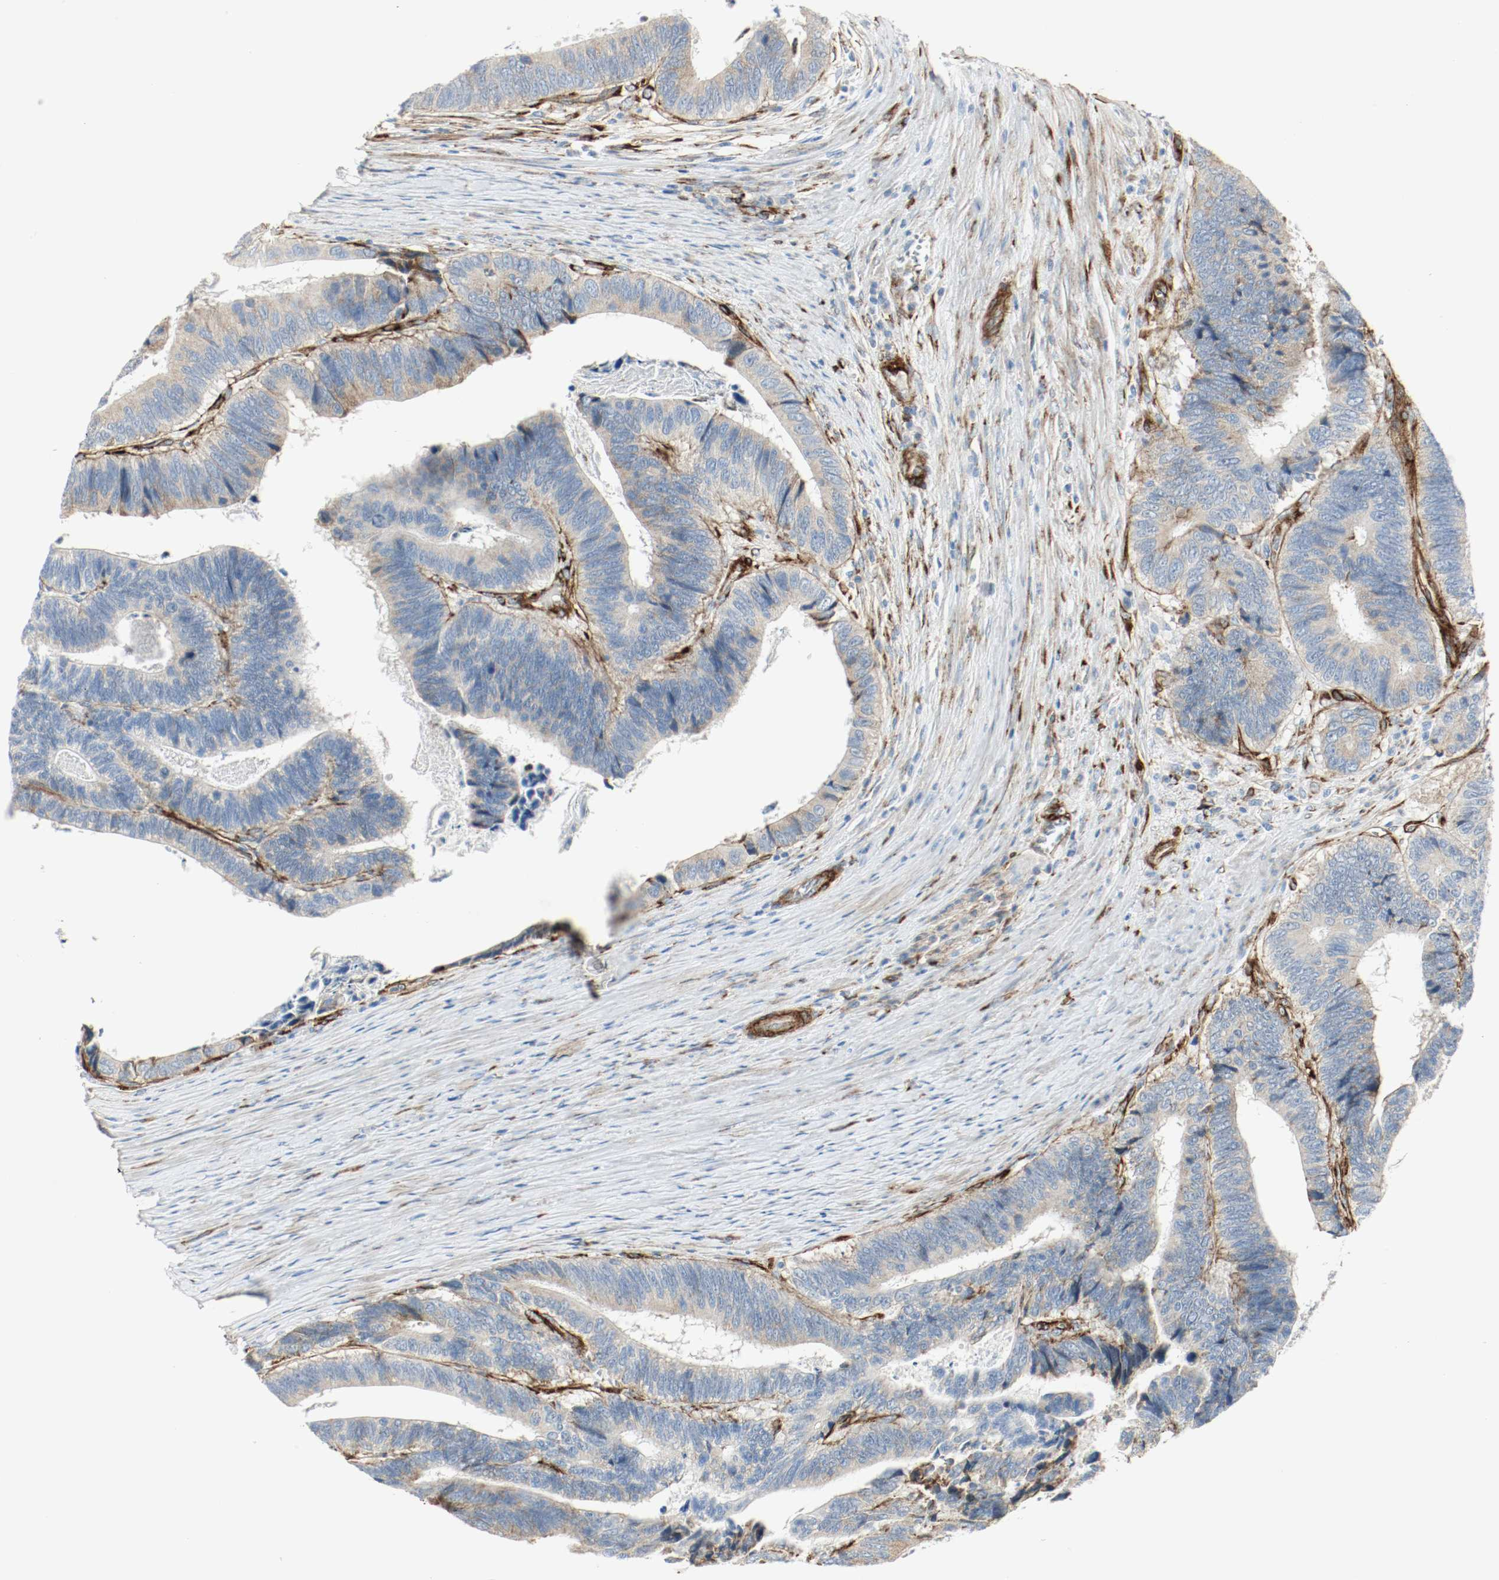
{"staining": {"intensity": "weak", "quantity": "25%-75%", "location": "cytoplasmic/membranous"}, "tissue": "colorectal cancer", "cell_type": "Tumor cells", "image_type": "cancer", "snomed": [{"axis": "morphology", "description": "Adenocarcinoma, NOS"}, {"axis": "topography", "description": "Colon"}], "caption": "Protein staining demonstrates weak cytoplasmic/membranous expression in about 25%-75% of tumor cells in colorectal cancer (adenocarcinoma). (Brightfield microscopy of DAB IHC at high magnification).", "gene": "LAMB1", "patient": {"sex": "male", "age": 72}}